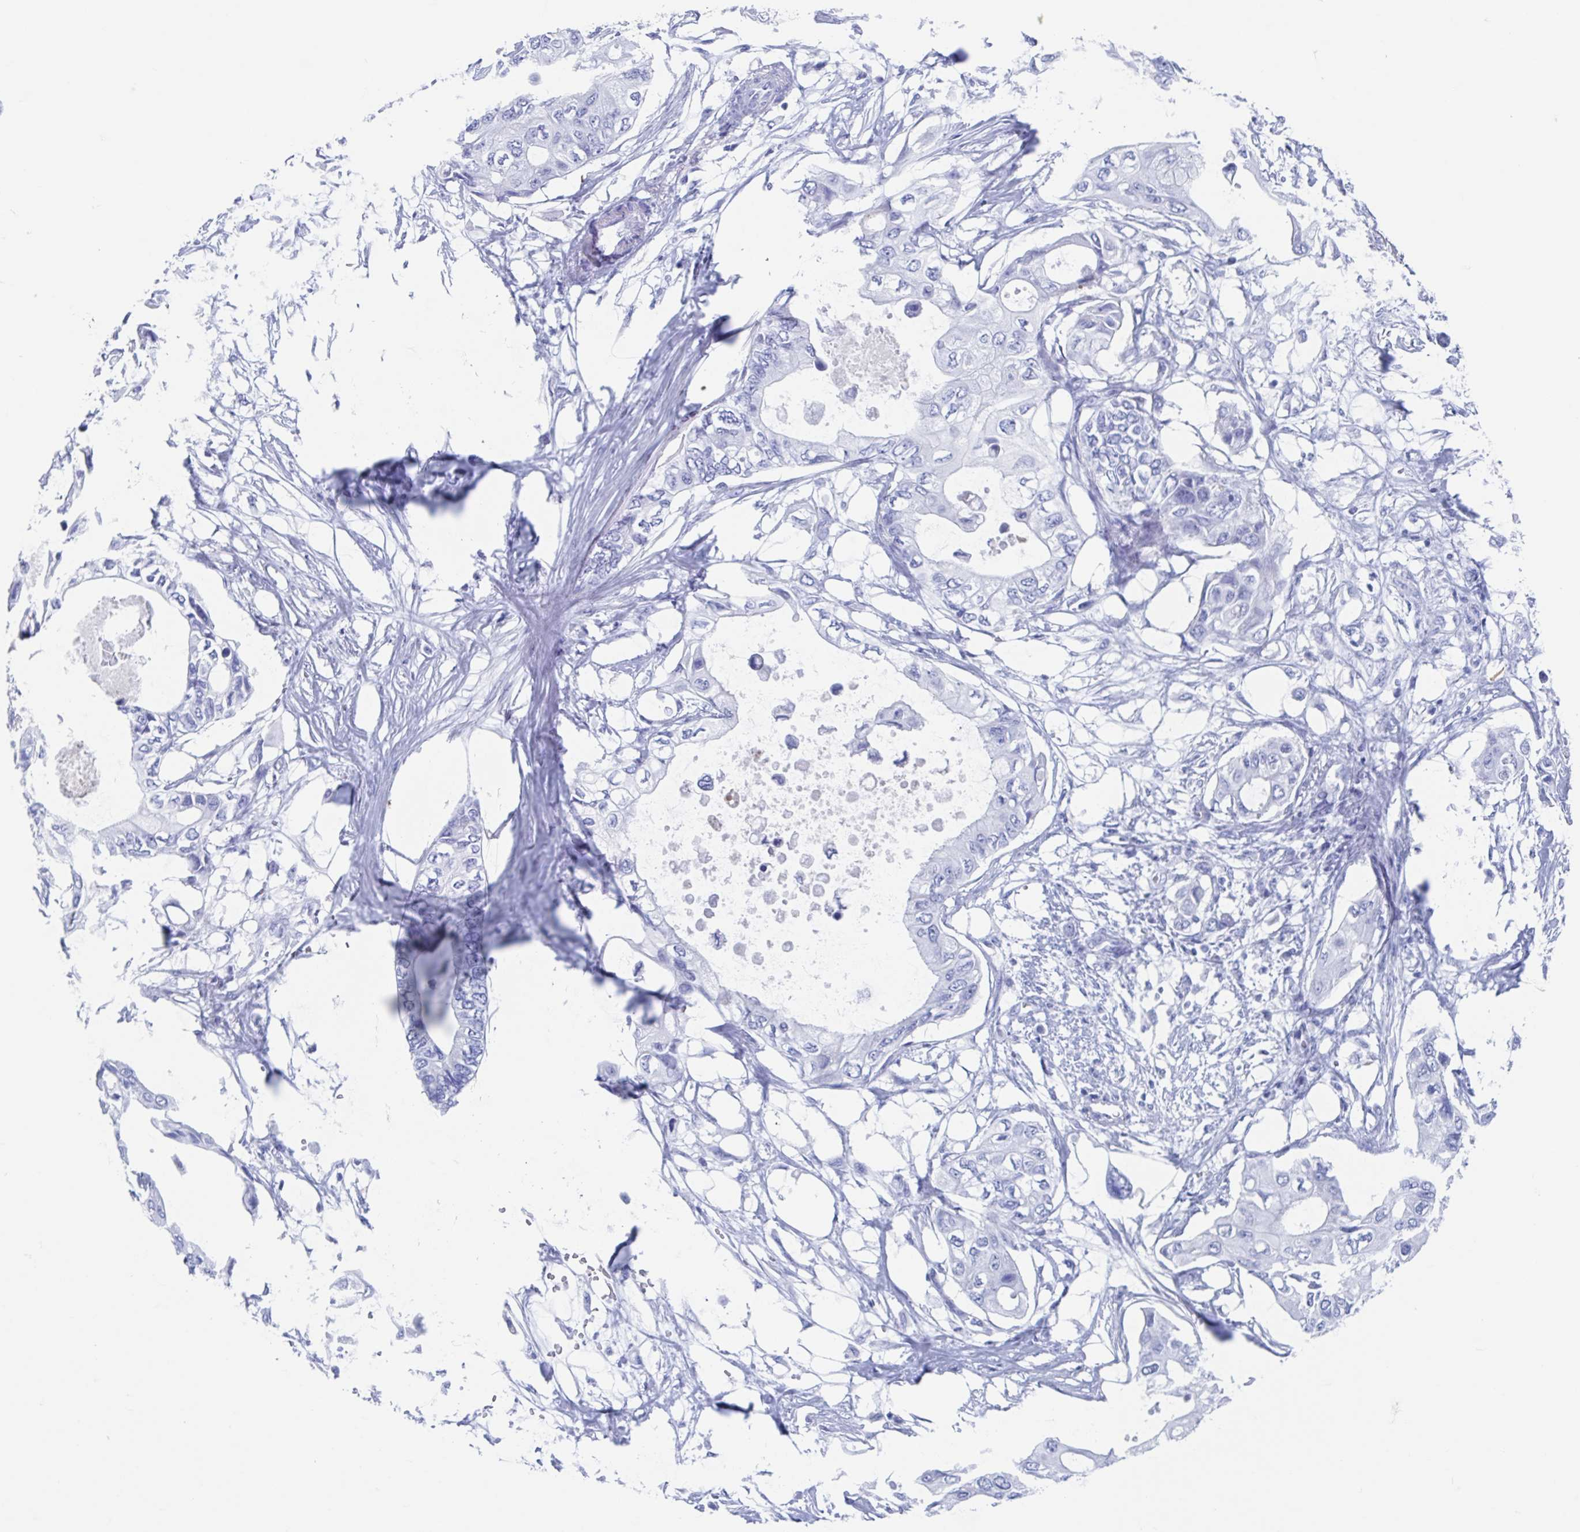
{"staining": {"intensity": "negative", "quantity": "none", "location": "none"}, "tissue": "pancreatic cancer", "cell_type": "Tumor cells", "image_type": "cancer", "snomed": [{"axis": "morphology", "description": "Adenocarcinoma, NOS"}, {"axis": "topography", "description": "Pancreas"}], "caption": "IHC photomicrograph of adenocarcinoma (pancreatic) stained for a protein (brown), which displays no staining in tumor cells.", "gene": "C10orf53", "patient": {"sex": "female", "age": 63}}